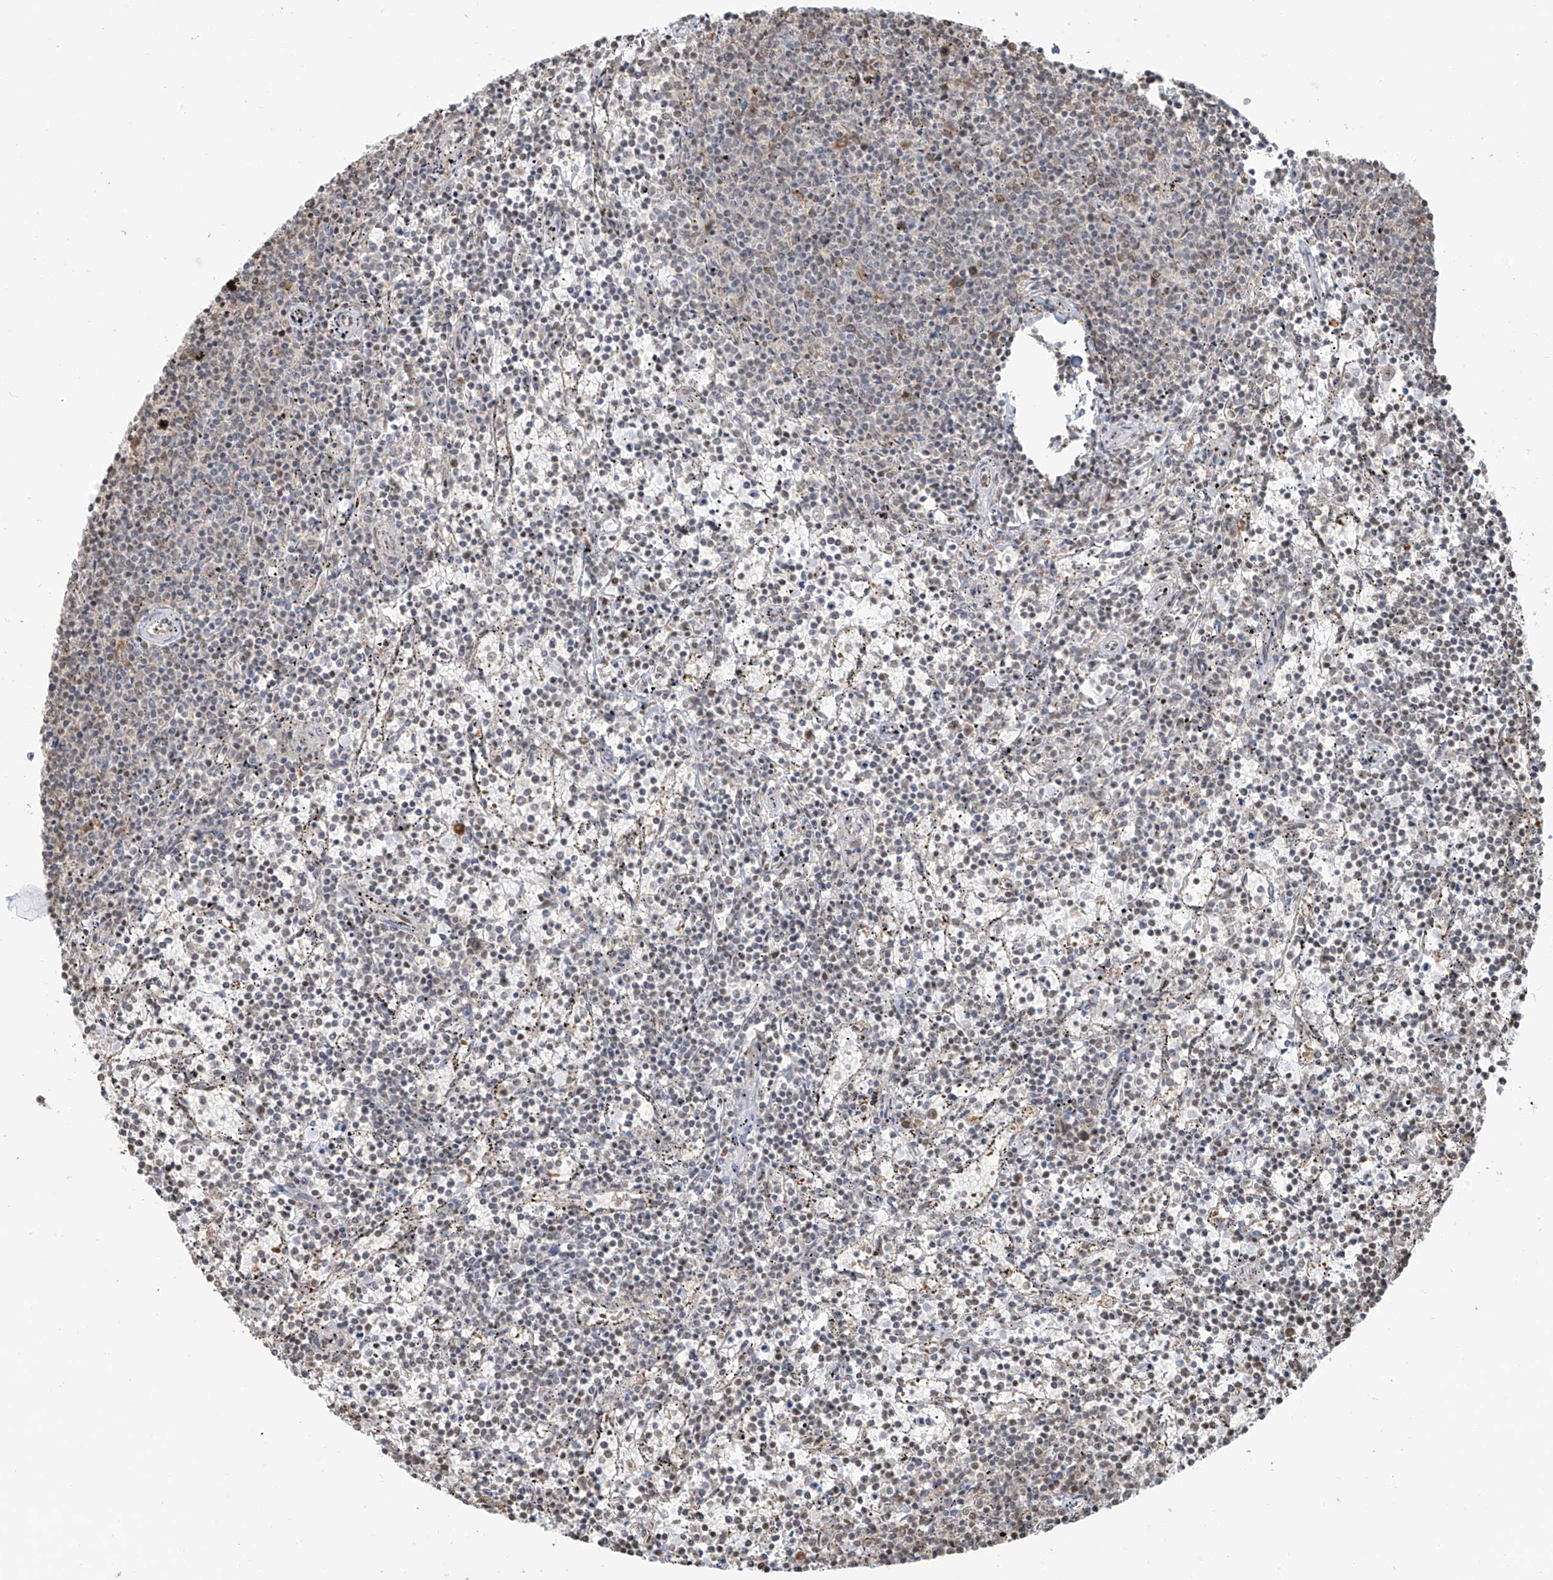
{"staining": {"intensity": "negative", "quantity": "none", "location": "none"}, "tissue": "lymphoma", "cell_type": "Tumor cells", "image_type": "cancer", "snomed": [{"axis": "morphology", "description": "Malignant lymphoma, non-Hodgkin's type, Low grade"}, {"axis": "topography", "description": "Spleen"}], "caption": "The immunohistochemistry (IHC) image has no significant expression in tumor cells of low-grade malignant lymphoma, non-Hodgkin's type tissue.", "gene": "VMP1", "patient": {"sex": "female", "age": 50}}